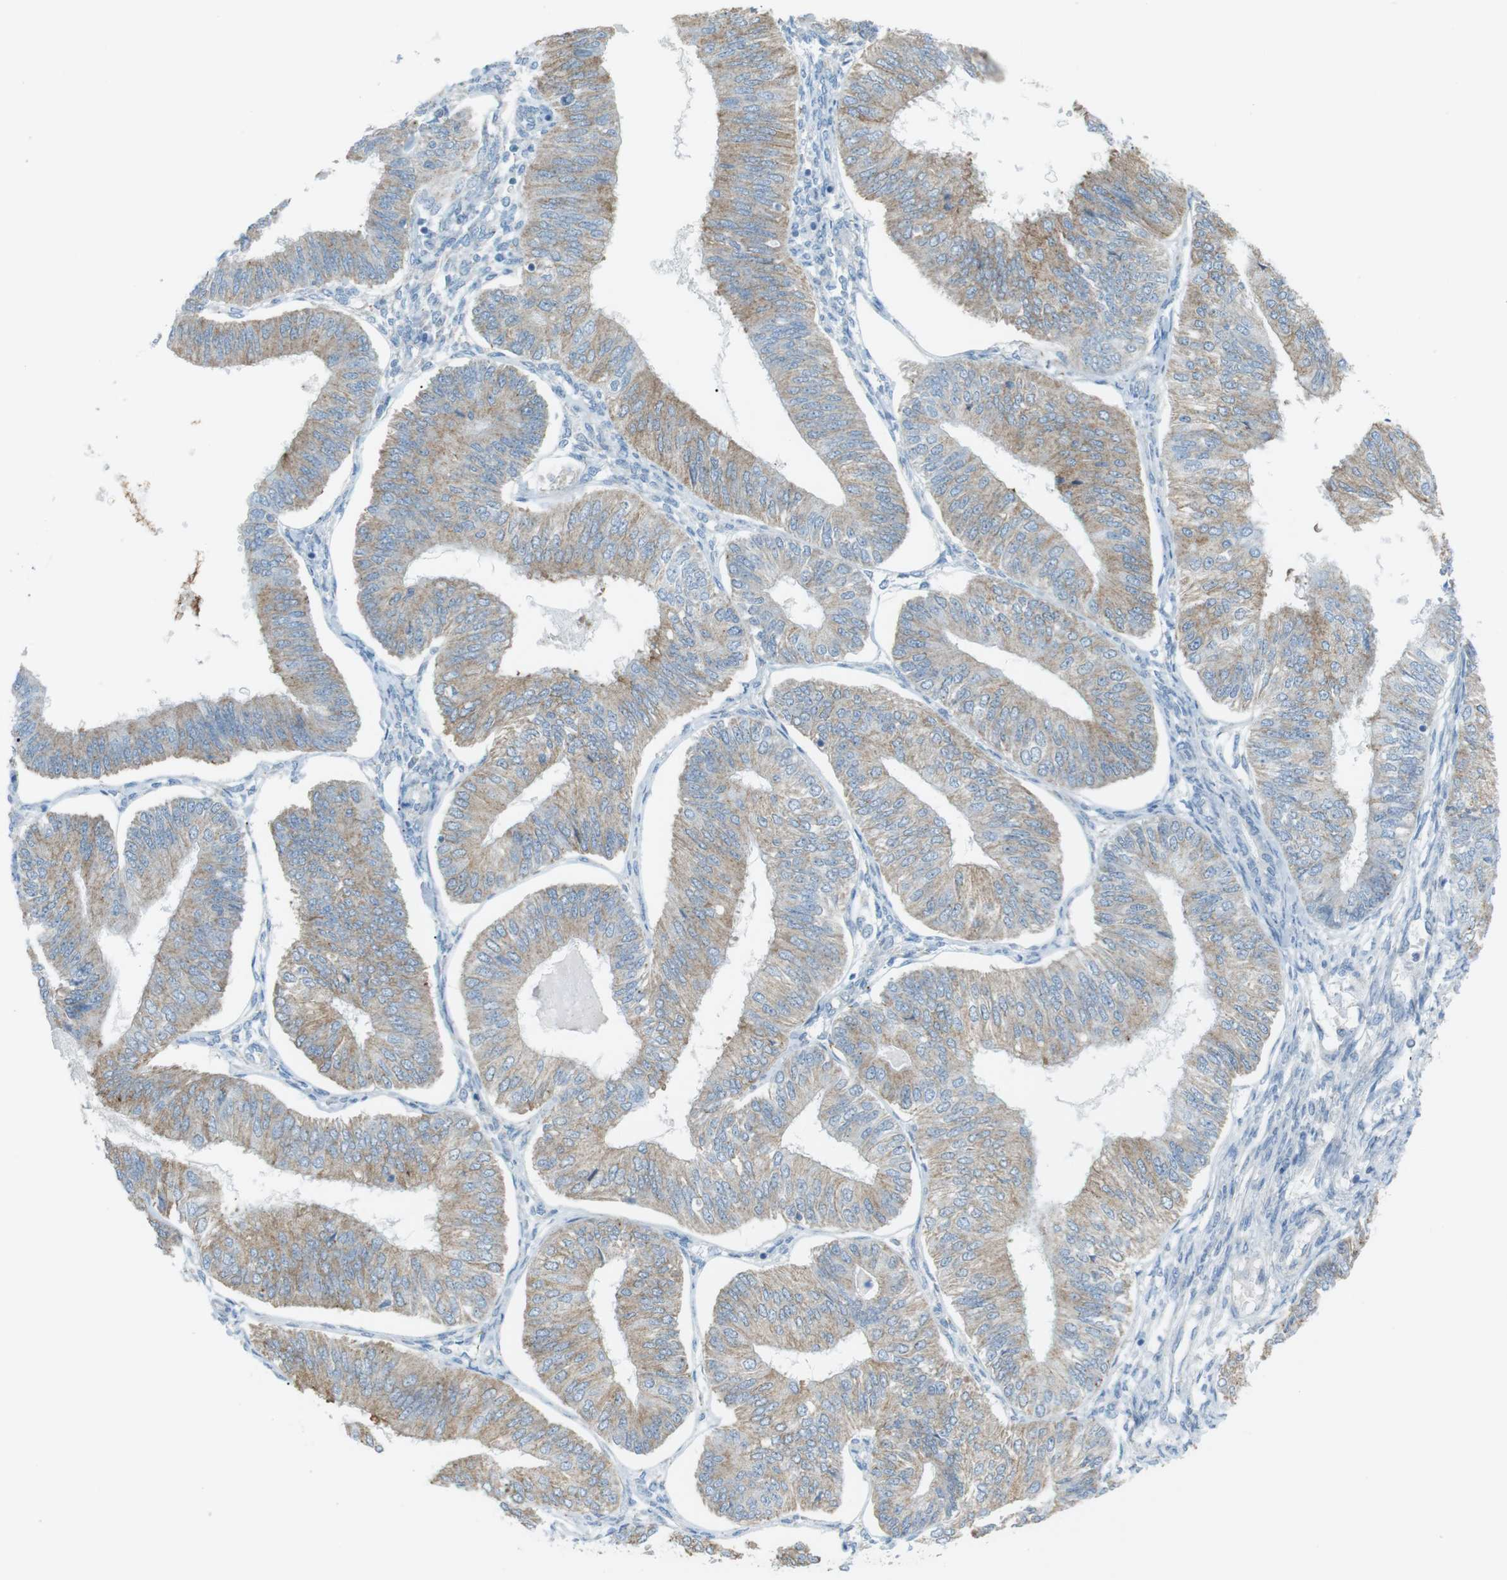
{"staining": {"intensity": "weak", "quantity": ">75%", "location": "cytoplasmic/membranous"}, "tissue": "endometrial cancer", "cell_type": "Tumor cells", "image_type": "cancer", "snomed": [{"axis": "morphology", "description": "Adenocarcinoma, NOS"}, {"axis": "topography", "description": "Endometrium"}], "caption": "Endometrial cancer tissue displays weak cytoplasmic/membranous positivity in approximately >75% of tumor cells (IHC, brightfield microscopy, high magnification).", "gene": "VAMP1", "patient": {"sex": "female", "age": 58}}